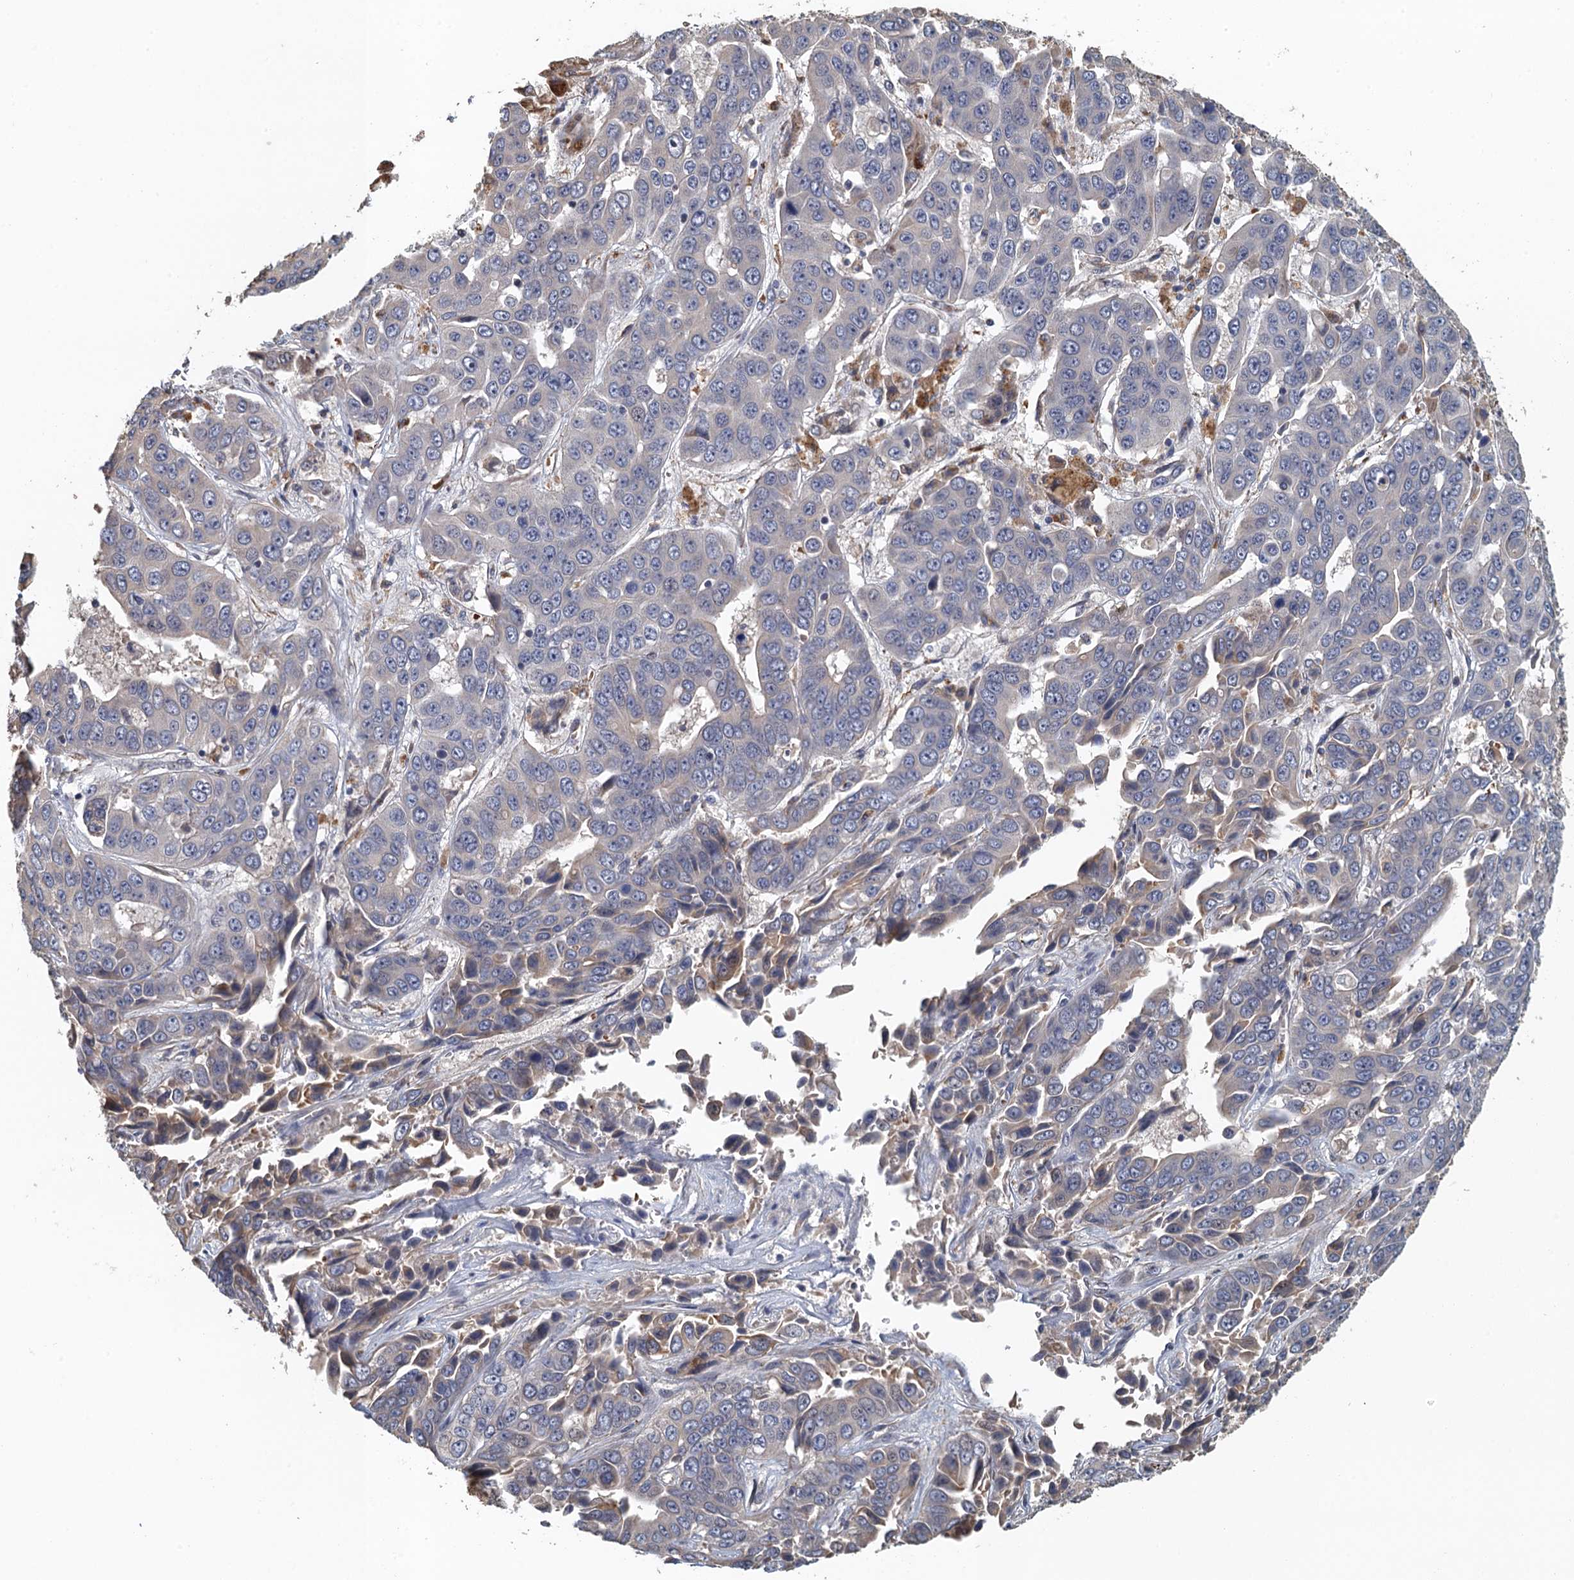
{"staining": {"intensity": "negative", "quantity": "none", "location": "none"}, "tissue": "liver cancer", "cell_type": "Tumor cells", "image_type": "cancer", "snomed": [{"axis": "morphology", "description": "Cholangiocarcinoma"}, {"axis": "topography", "description": "Liver"}], "caption": "Immunohistochemistry image of human cholangiocarcinoma (liver) stained for a protein (brown), which shows no expression in tumor cells.", "gene": "ACSBG1", "patient": {"sex": "female", "age": 52}}